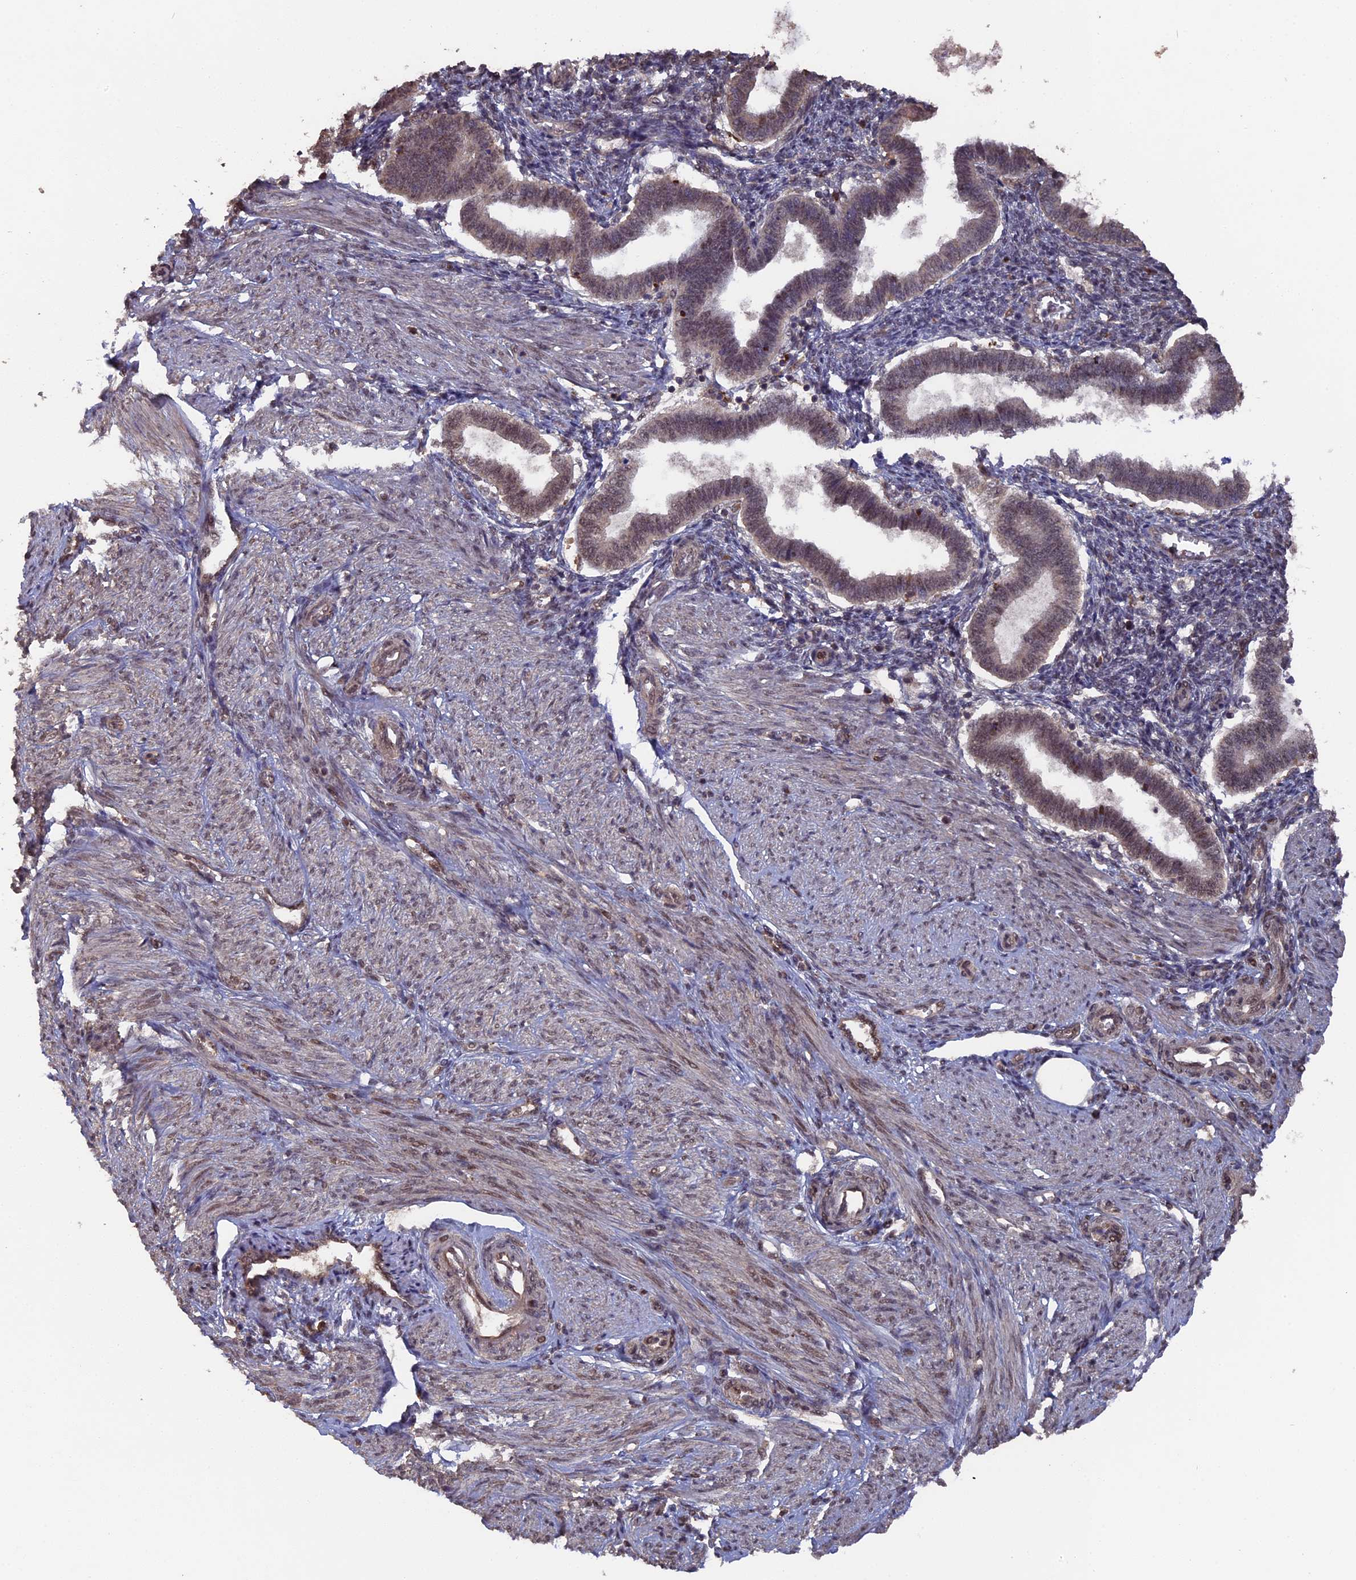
{"staining": {"intensity": "moderate", "quantity": "25%-75%", "location": "cytoplasmic/membranous,nuclear"}, "tissue": "endometrium", "cell_type": "Cells in endometrial stroma", "image_type": "normal", "snomed": [{"axis": "morphology", "description": "Normal tissue, NOS"}, {"axis": "topography", "description": "Endometrium"}], "caption": "Protein staining by immunohistochemistry (IHC) shows moderate cytoplasmic/membranous,nuclear staining in about 25%-75% of cells in endometrial stroma in benign endometrium.", "gene": "TELO2", "patient": {"sex": "female", "age": 24}}